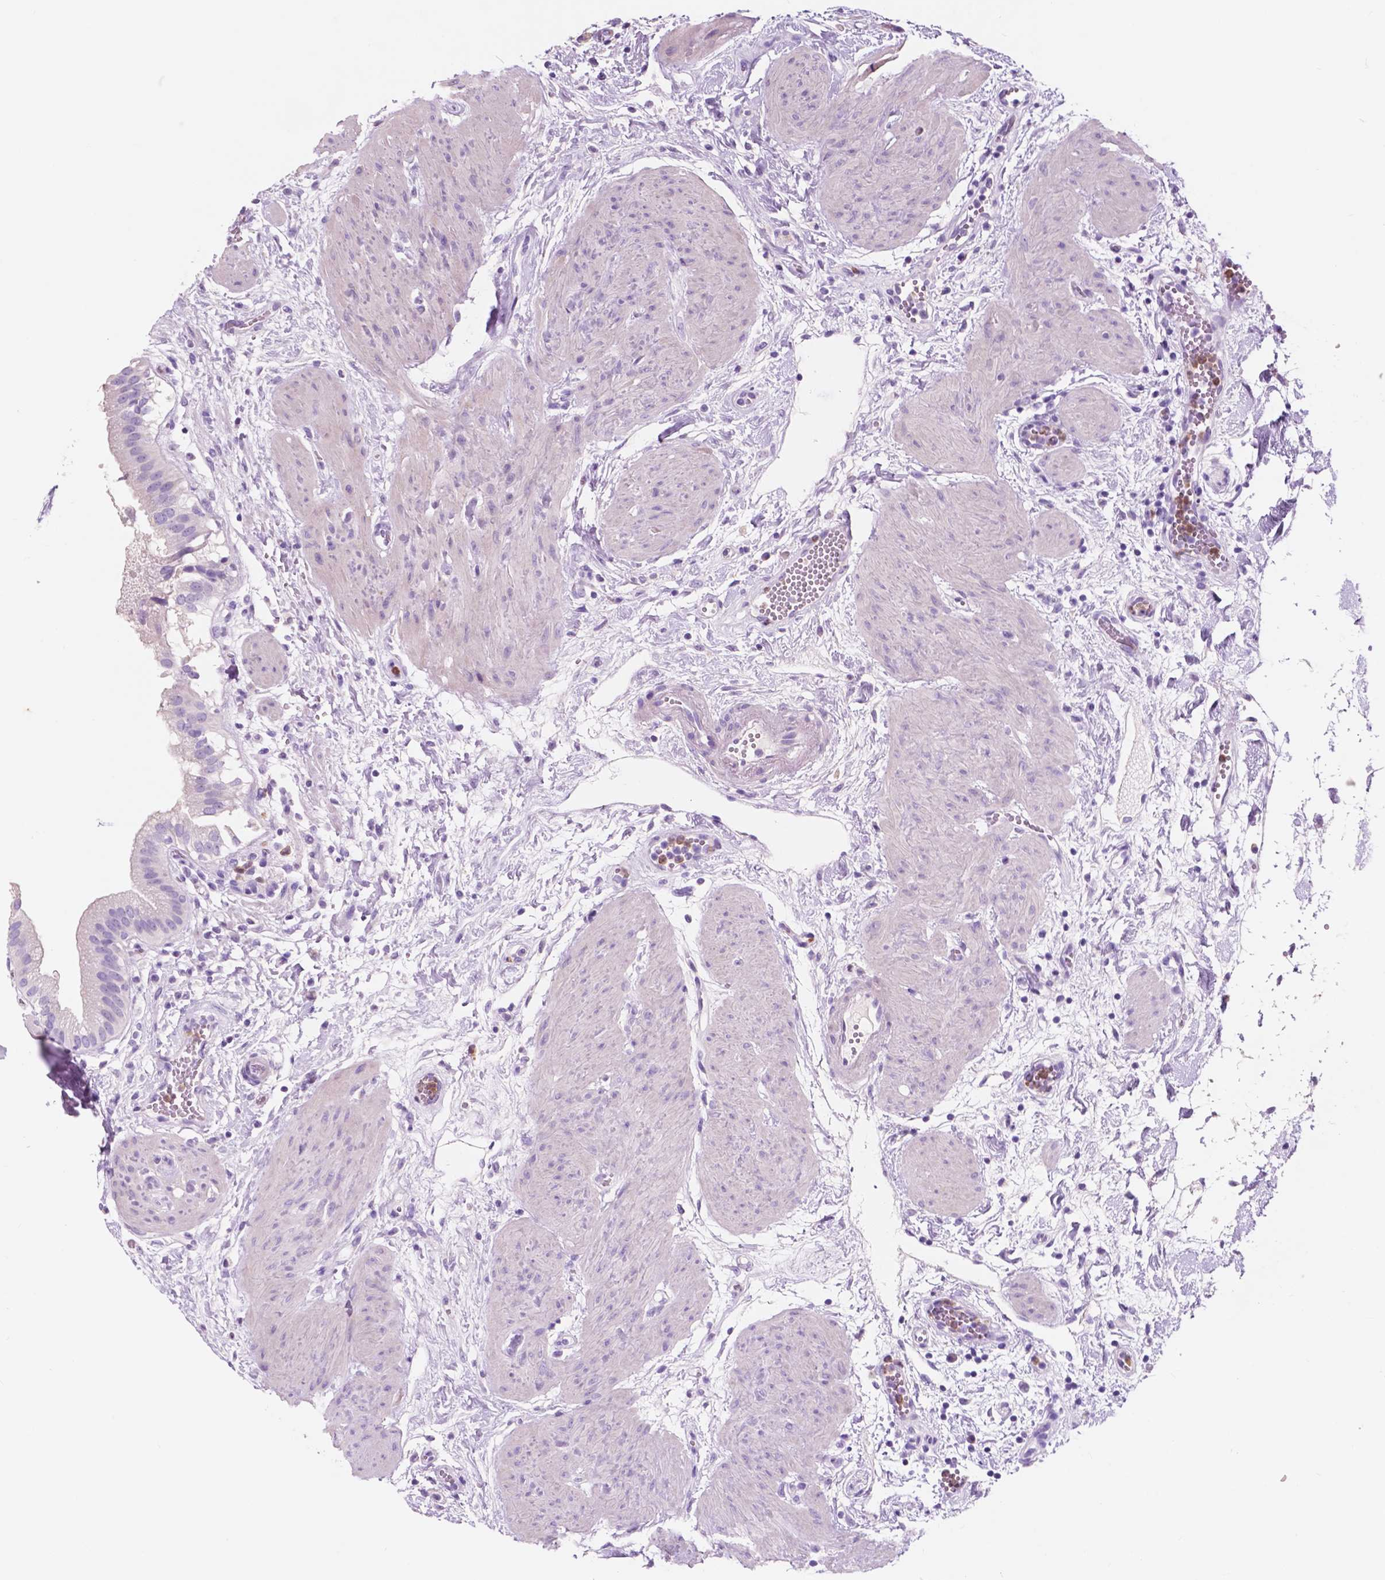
{"staining": {"intensity": "negative", "quantity": "none", "location": "none"}, "tissue": "gallbladder", "cell_type": "Glandular cells", "image_type": "normal", "snomed": [{"axis": "morphology", "description": "Normal tissue, NOS"}, {"axis": "topography", "description": "Gallbladder"}], "caption": "This is an immunohistochemistry (IHC) image of unremarkable human gallbladder. There is no expression in glandular cells.", "gene": "CUZD1", "patient": {"sex": "female", "age": 65}}